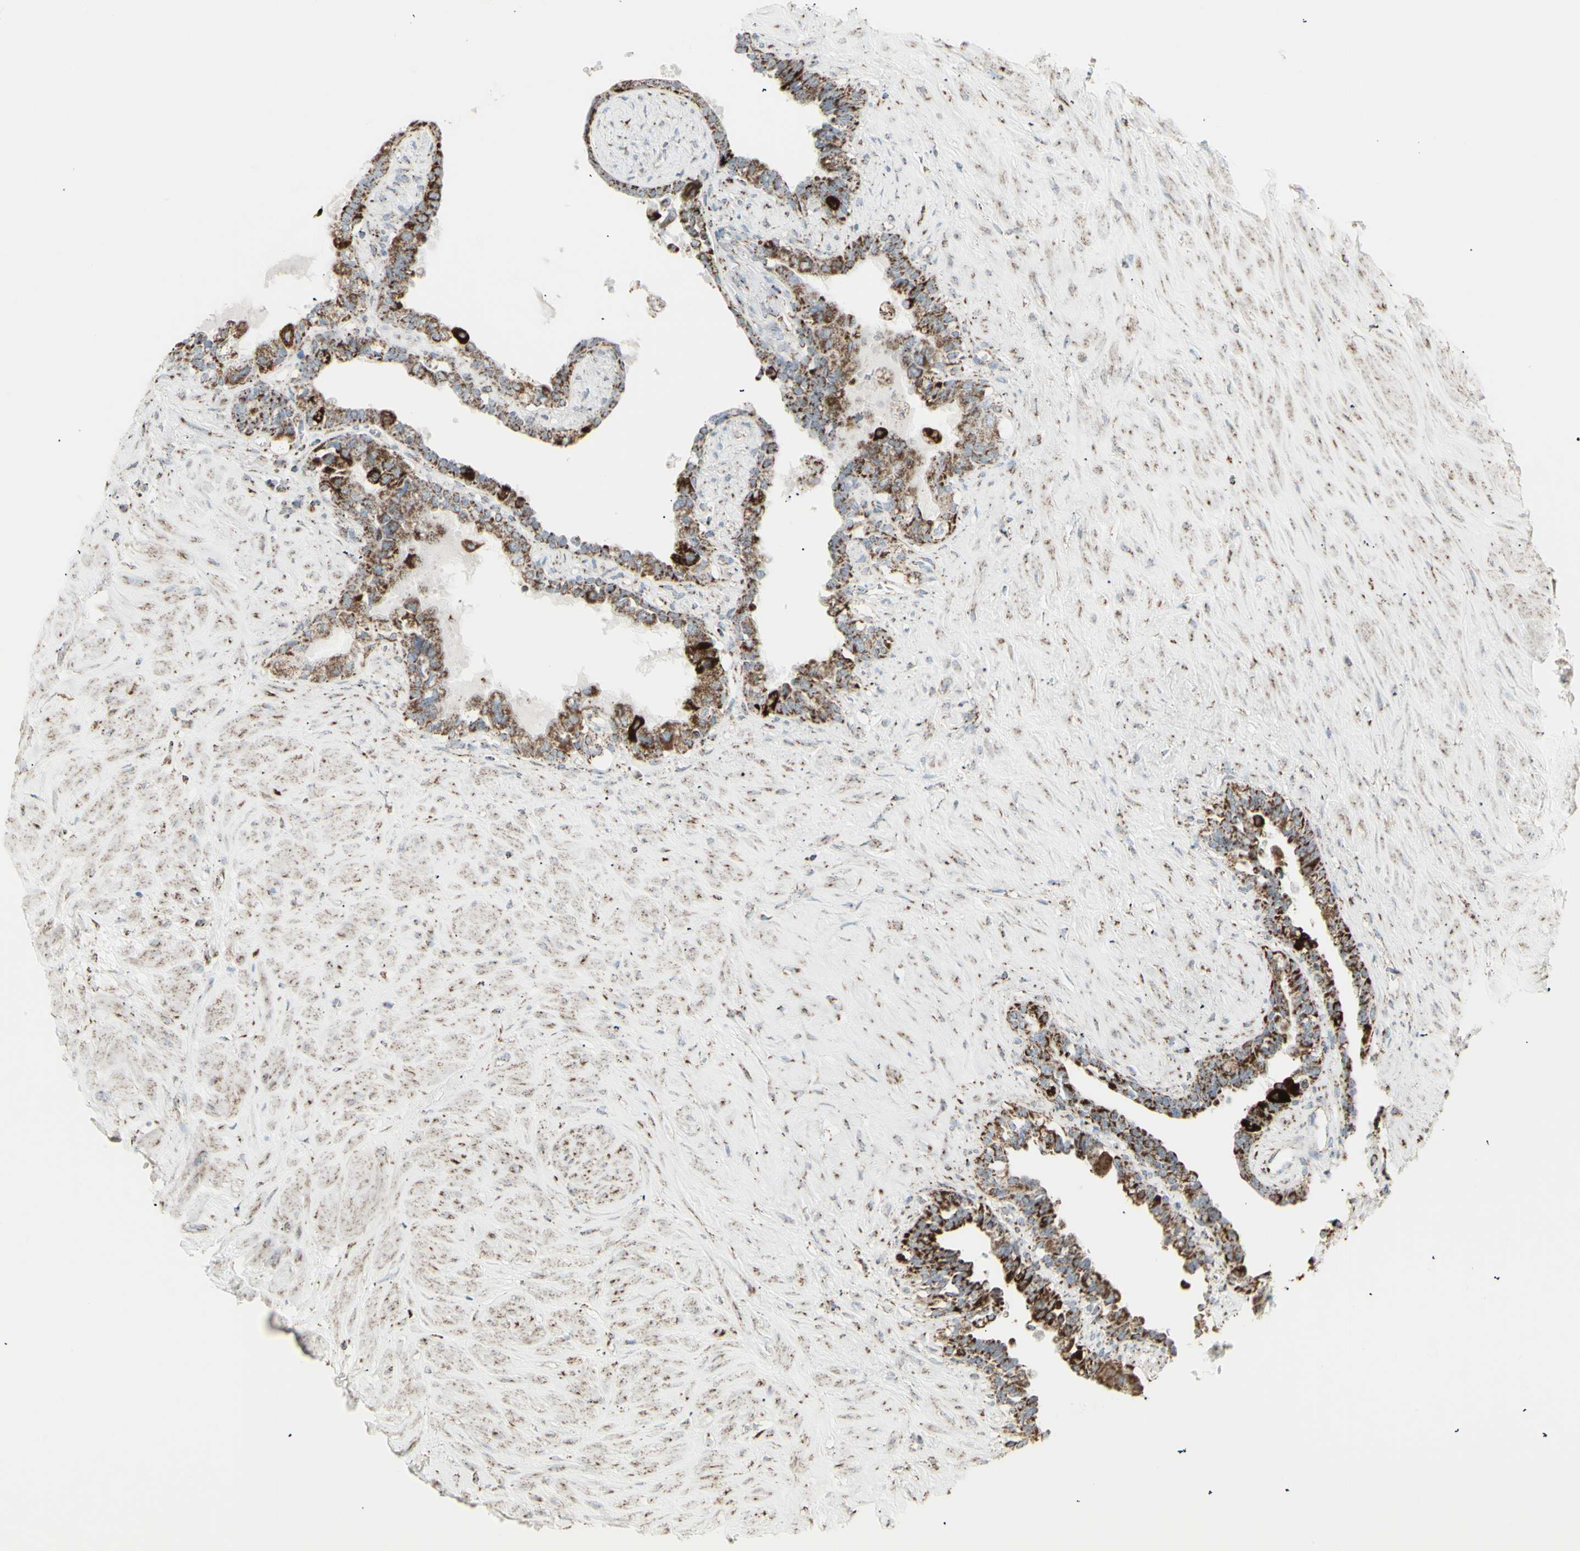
{"staining": {"intensity": "strong", "quantity": ">75%", "location": "cytoplasmic/membranous"}, "tissue": "seminal vesicle", "cell_type": "Glandular cells", "image_type": "normal", "snomed": [{"axis": "morphology", "description": "Normal tissue, NOS"}, {"axis": "topography", "description": "Seminal veicle"}], "caption": "Protein analysis of unremarkable seminal vesicle demonstrates strong cytoplasmic/membranous expression in approximately >75% of glandular cells. The staining is performed using DAB (3,3'-diaminobenzidine) brown chromogen to label protein expression. The nuclei are counter-stained blue using hematoxylin.", "gene": "PLGRKT", "patient": {"sex": "male", "age": 63}}